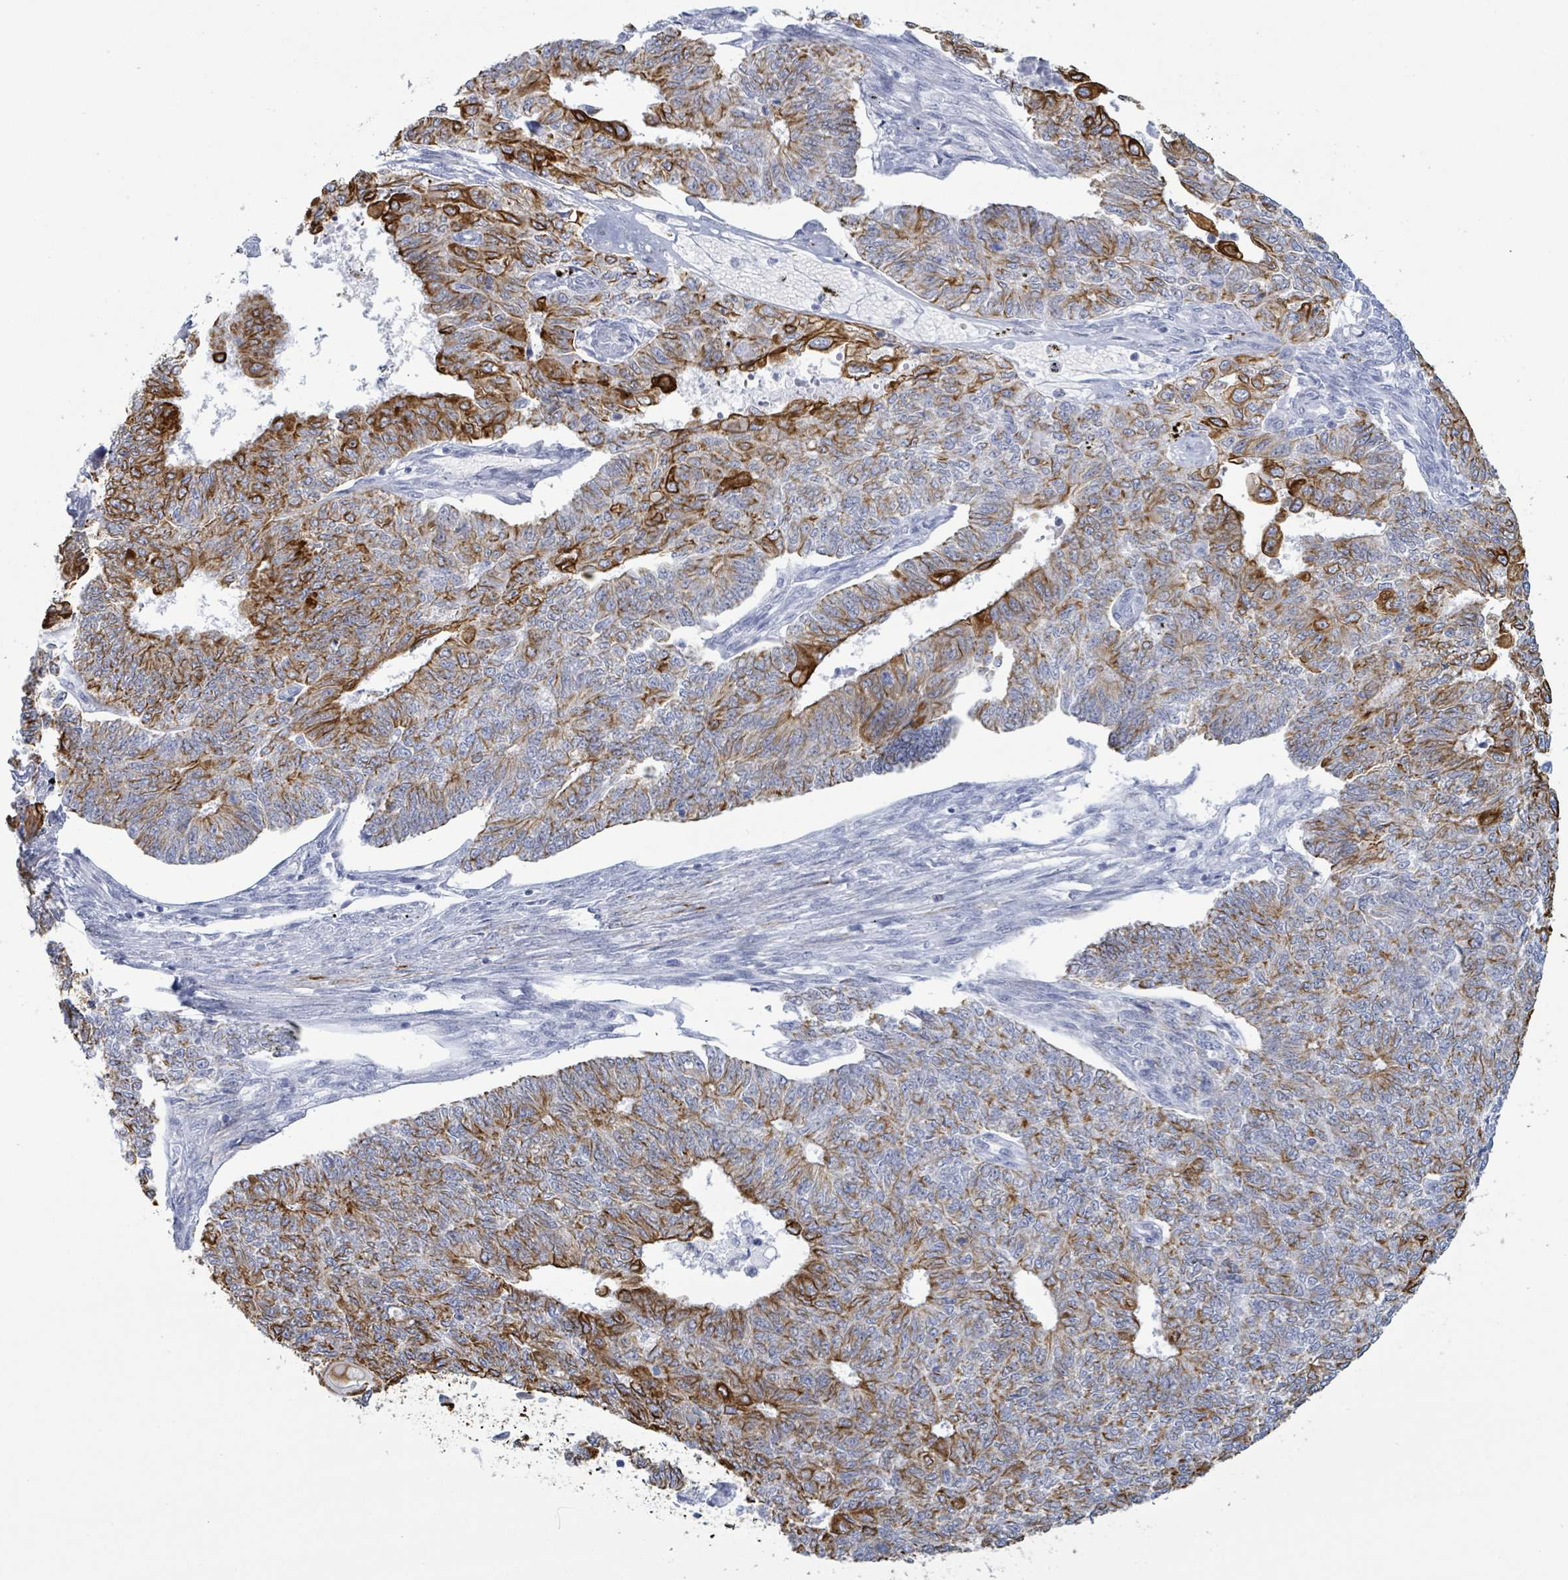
{"staining": {"intensity": "strong", "quantity": "25%-75%", "location": "cytoplasmic/membranous"}, "tissue": "endometrial cancer", "cell_type": "Tumor cells", "image_type": "cancer", "snomed": [{"axis": "morphology", "description": "Adenocarcinoma, NOS"}, {"axis": "topography", "description": "Endometrium"}], "caption": "About 25%-75% of tumor cells in endometrial cancer (adenocarcinoma) reveal strong cytoplasmic/membranous protein expression as visualized by brown immunohistochemical staining.", "gene": "KRT8", "patient": {"sex": "female", "age": 32}}